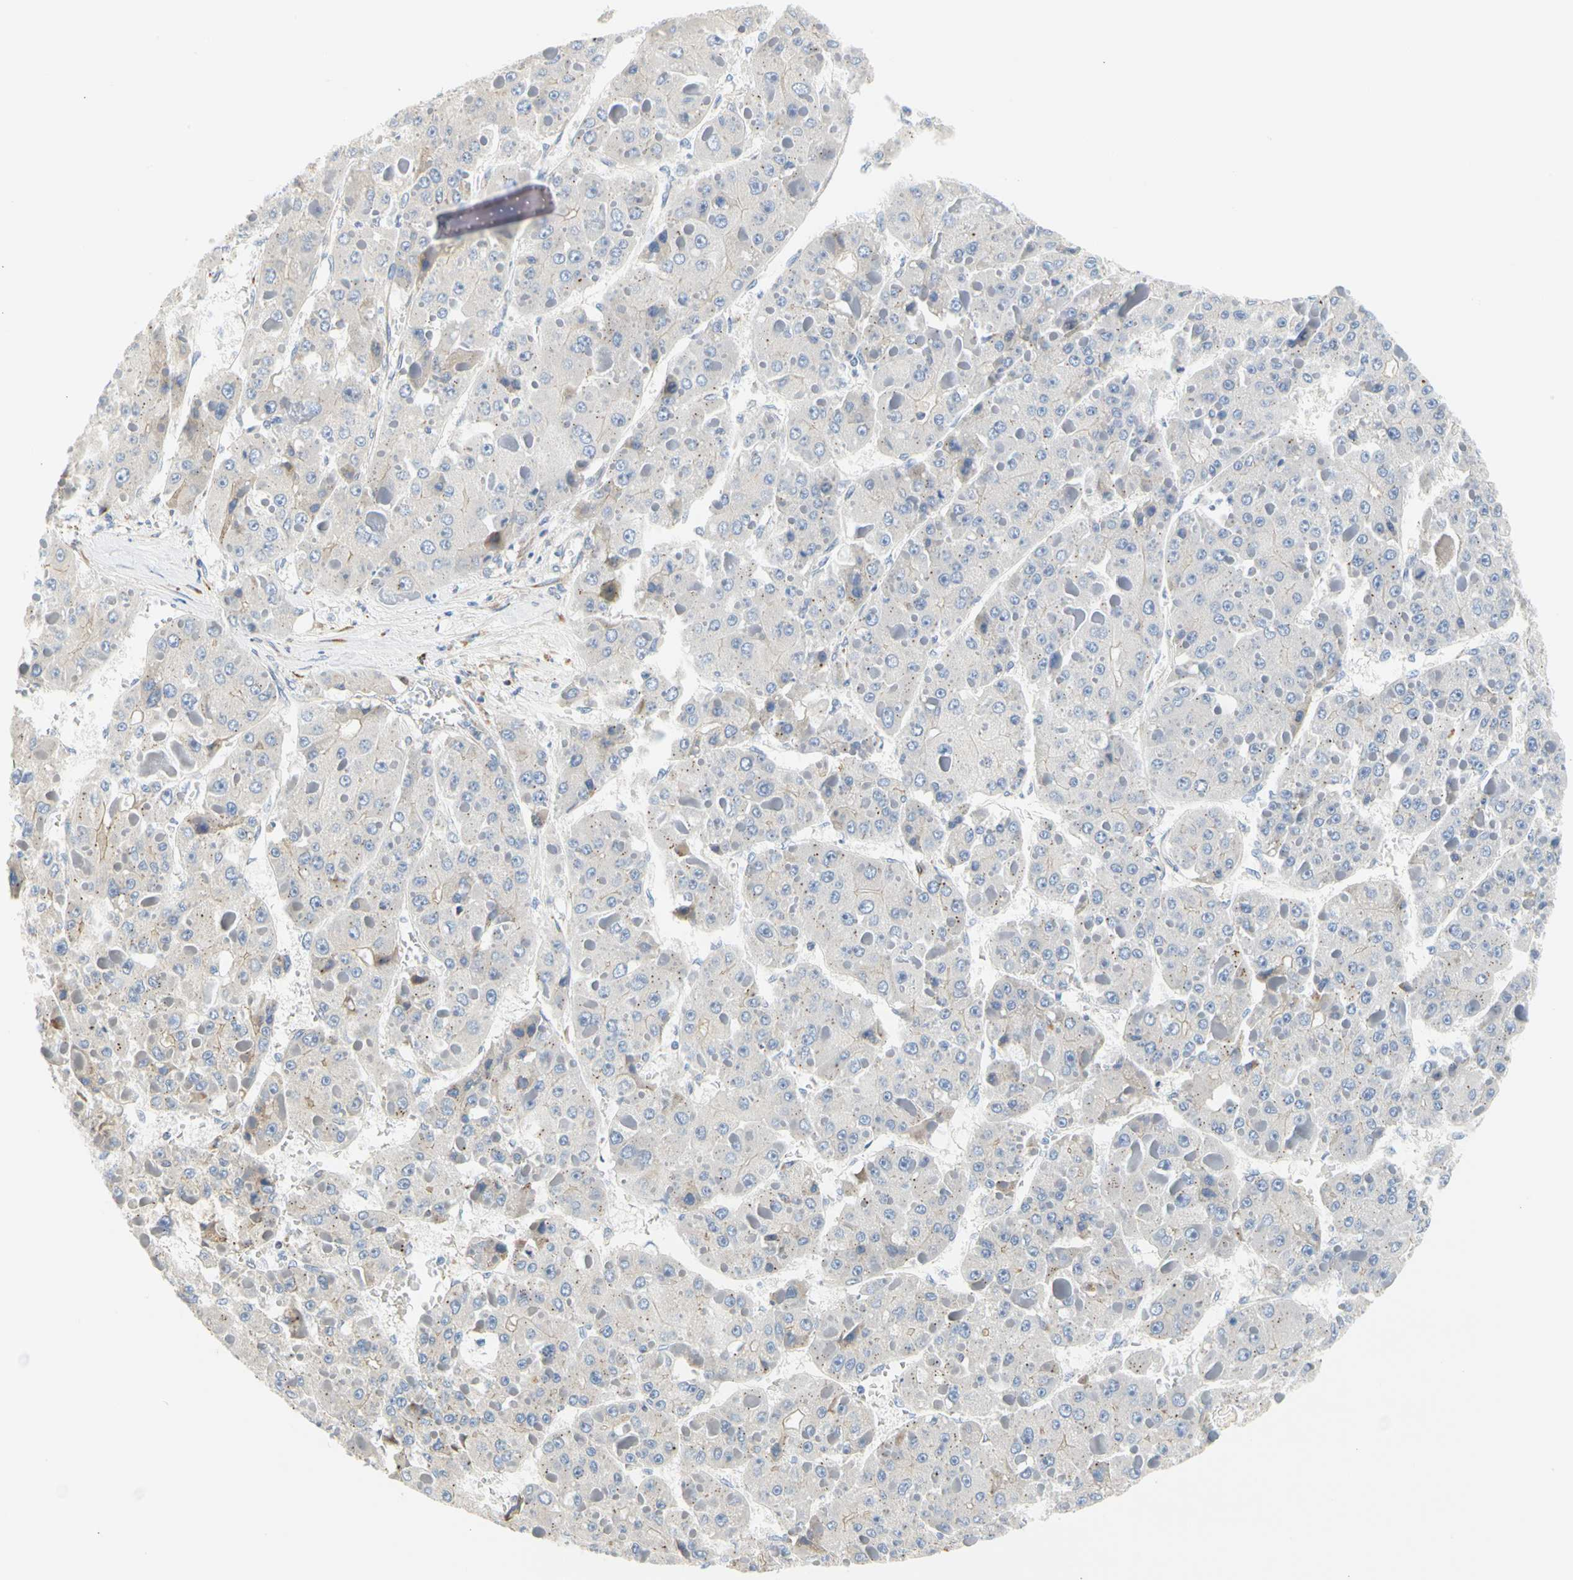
{"staining": {"intensity": "negative", "quantity": "none", "location": "none"}, "tissue": "liver cancer", "cell_type": "Tumor cells", "image_type": "cancer", "snomed": [{"axis": "morphology", "description": "Carcinoma, Hepatocellular, NOS"}, {"axis": "topography", "description": "Liver"}], "caption": "A histopathology image of liver cancer stained for a protein exhibits no brown staining in tumor cells.", "gene": "ZNF236", "patient": {"sex": "female", "age": 73}}